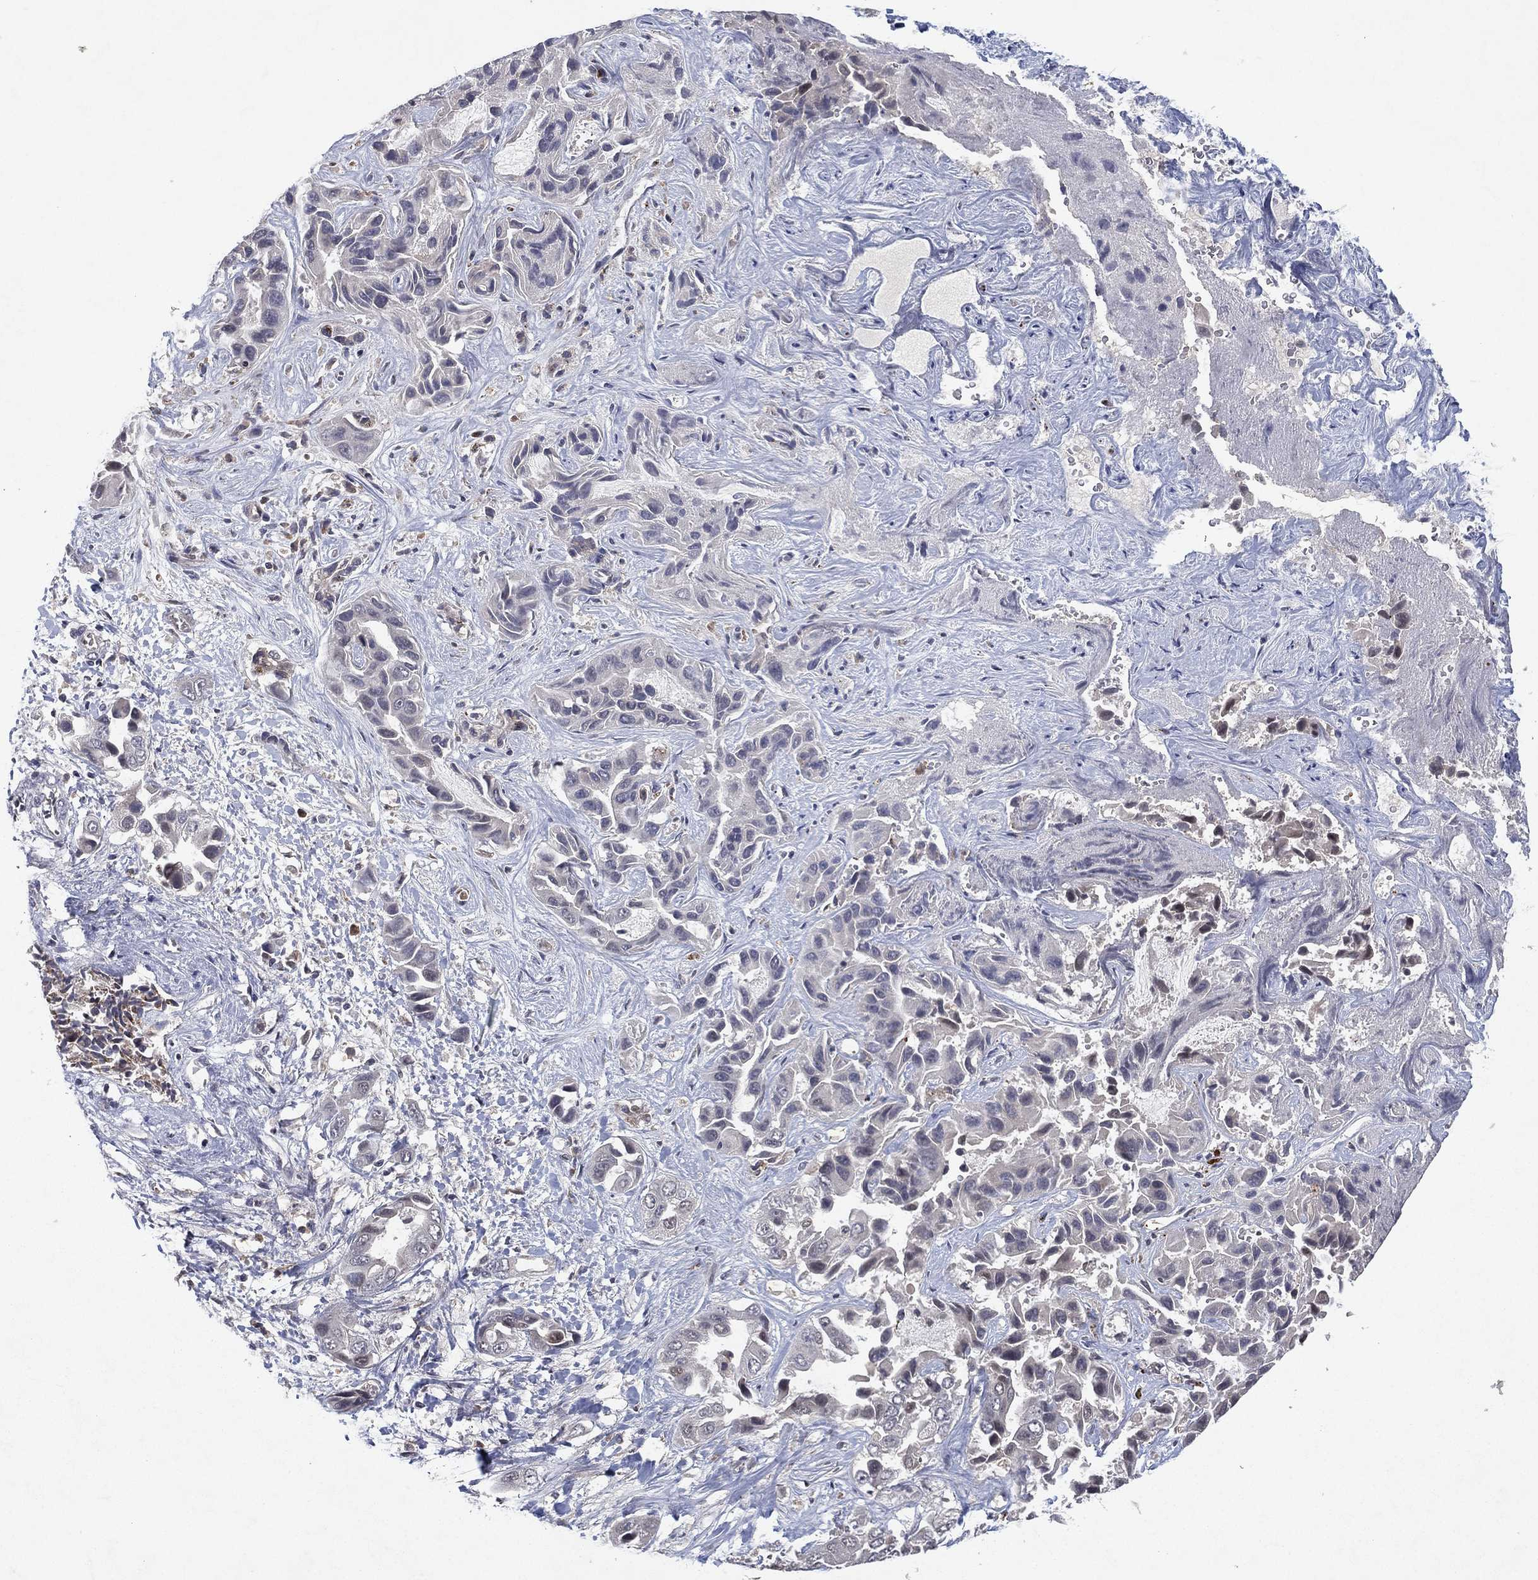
{"staining": {"intensity": "weak", "quantity": "<25%", "location": "cytoplasmic/membranous"}, "tissue": "liver cancer", "cell_type": "Tumor cells", "image_type": "cancer", "snomed": [{"axis": "morphology", "description": "Cholangiocarcinoma"}, {"axis": "topography", "description": "Liver"}], "caption": "Photomicrograph shows no protein expression in tumor cells of liver cholangiocarcinoma tissue.", "gene": "ATG4B", "patient": {"sex": "female", "age": 52}}